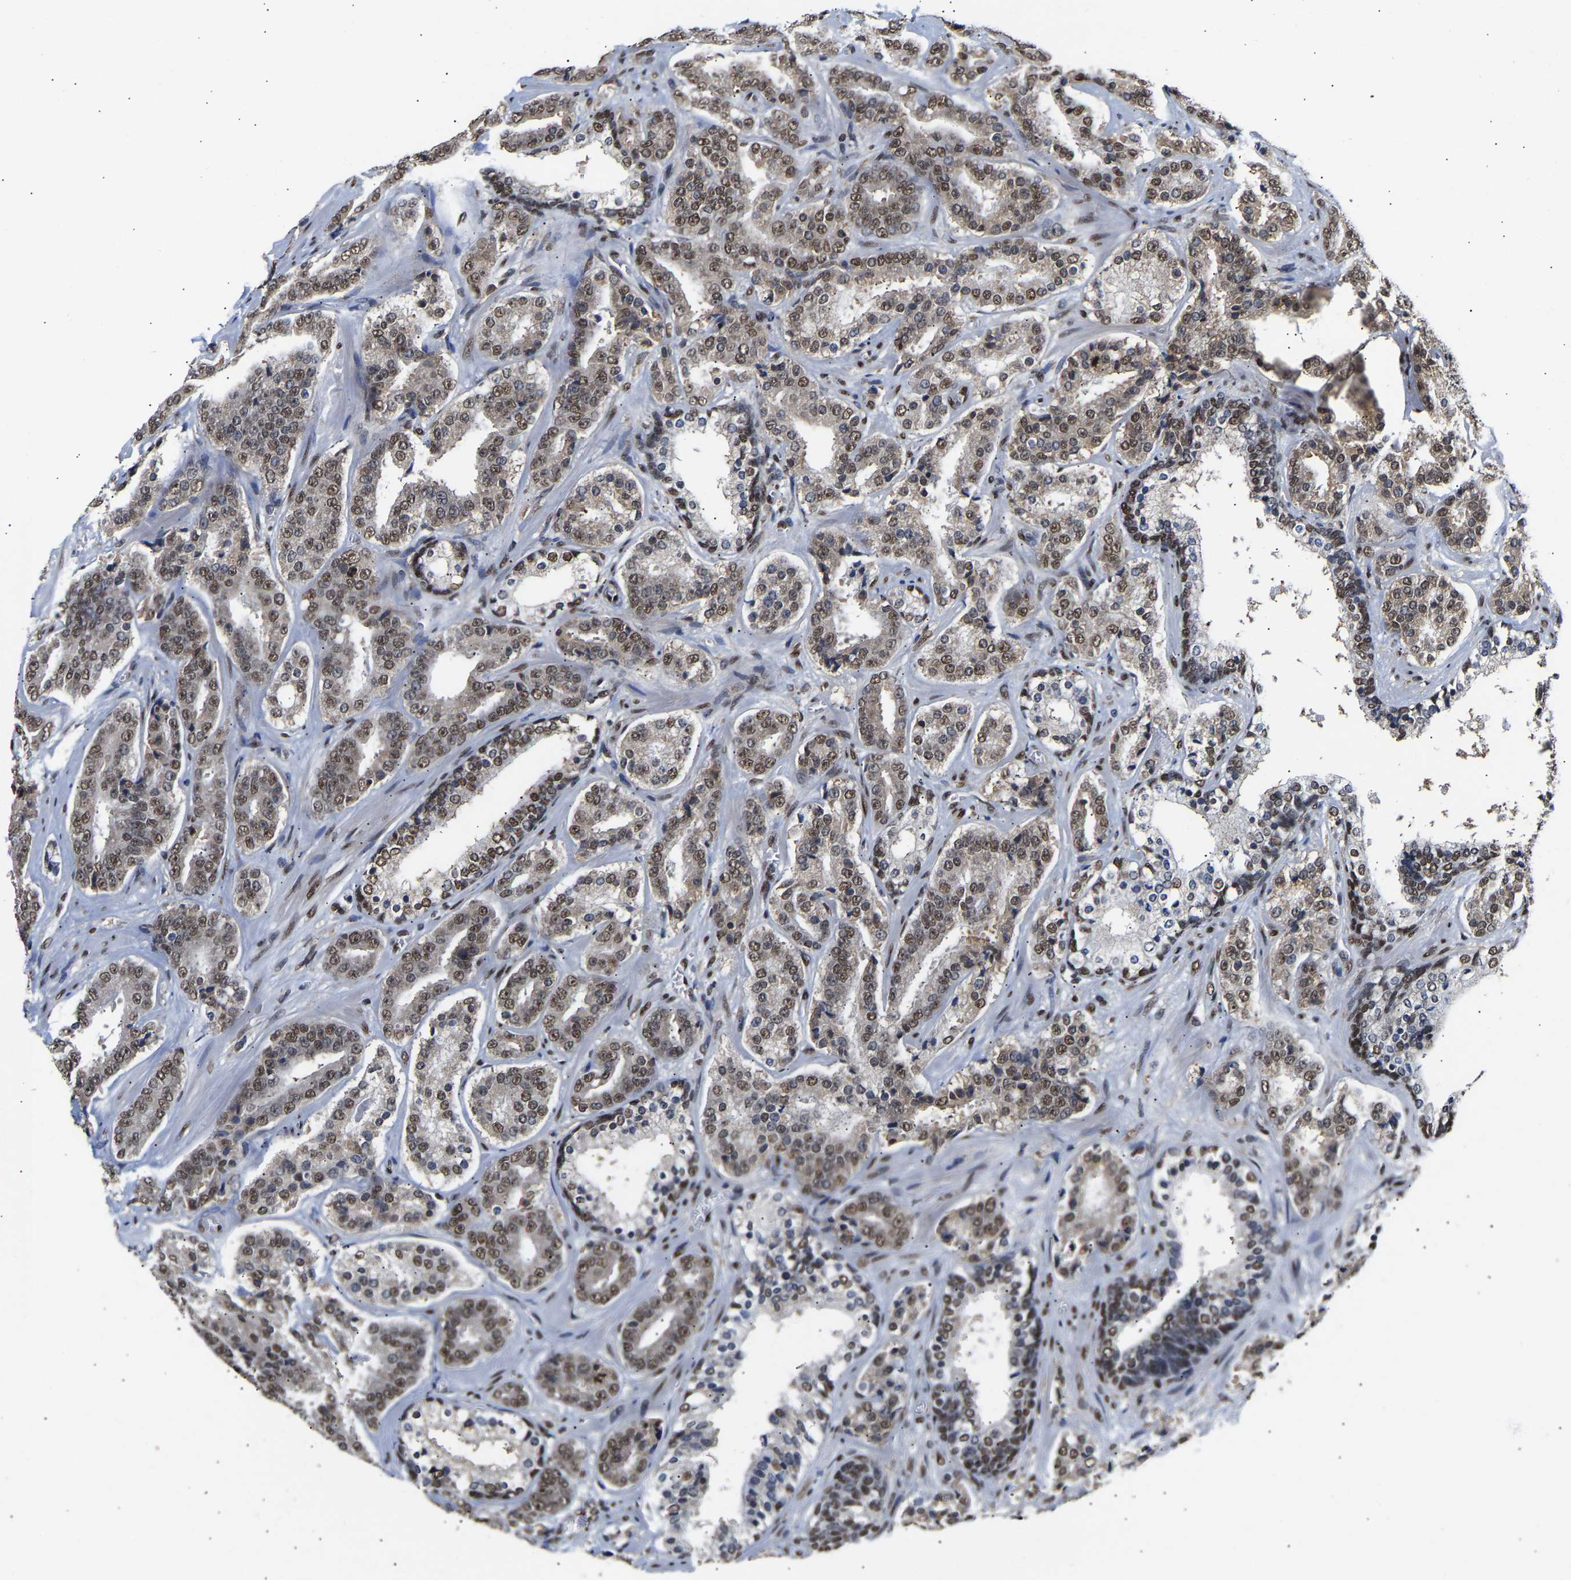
{"staining": {"intensity": "moderate", "quantity": "25%-75%", "location": "nuclear"}, "tissue": "prostate cancer", "cell_type": "Tumor cells", "image_type": "cancer", "snomed": [{"axis": "morphology", "description": "Adenocarcinoma, High grade"}, {"axis": "topography", "description": "Prostate"}], "caption": "An image of high-grade adenocarcinoma (prostate) stained for a protein shows moderate nuclear brown staining in tumor cells.", "gene": "PSIP1", "patient": {"sex": "male", "age": 60}}